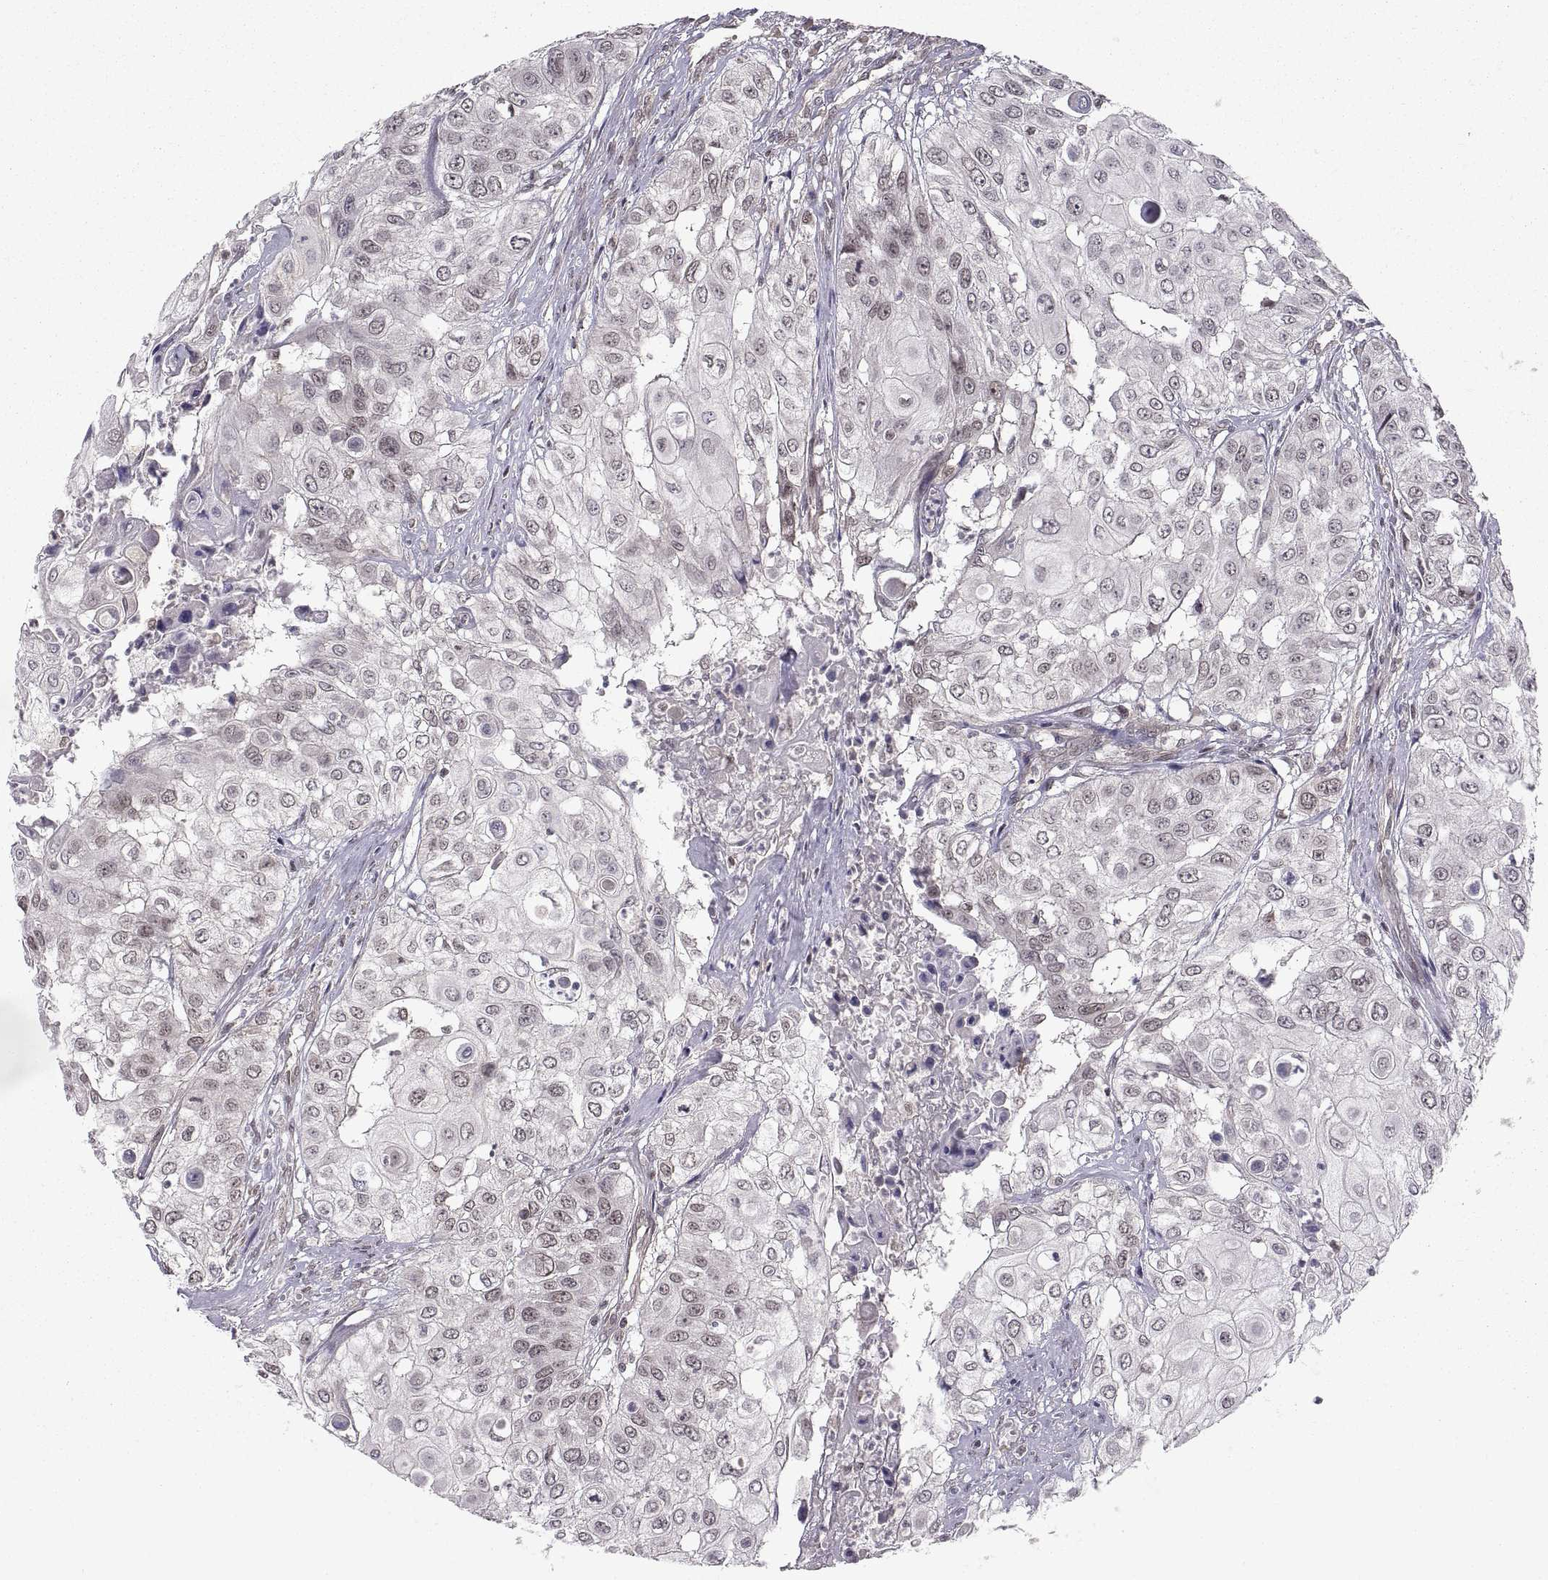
{"staining": {"intensity": "weak", "quantity": "<25%", "location": "cytoplasmic/membranous"}, "tissue": "urothelial cancer", "cell_type": "Tumor cells", "image_type": "cancer", "snomed": [{"axis": "morphology", "description": "Urothelial carcinoma, High grade"}, {"axis": "topography", "description": "Urinary bladder"}], "caption": "IHC histopathology image of neoplastic tissue: human urothelial carcinoma (high-grade) stained with DAB exhibits no significant protein expression in tumor cells.", "gene": "ABL2", "patient": {"sex": "female", "age": 79}}